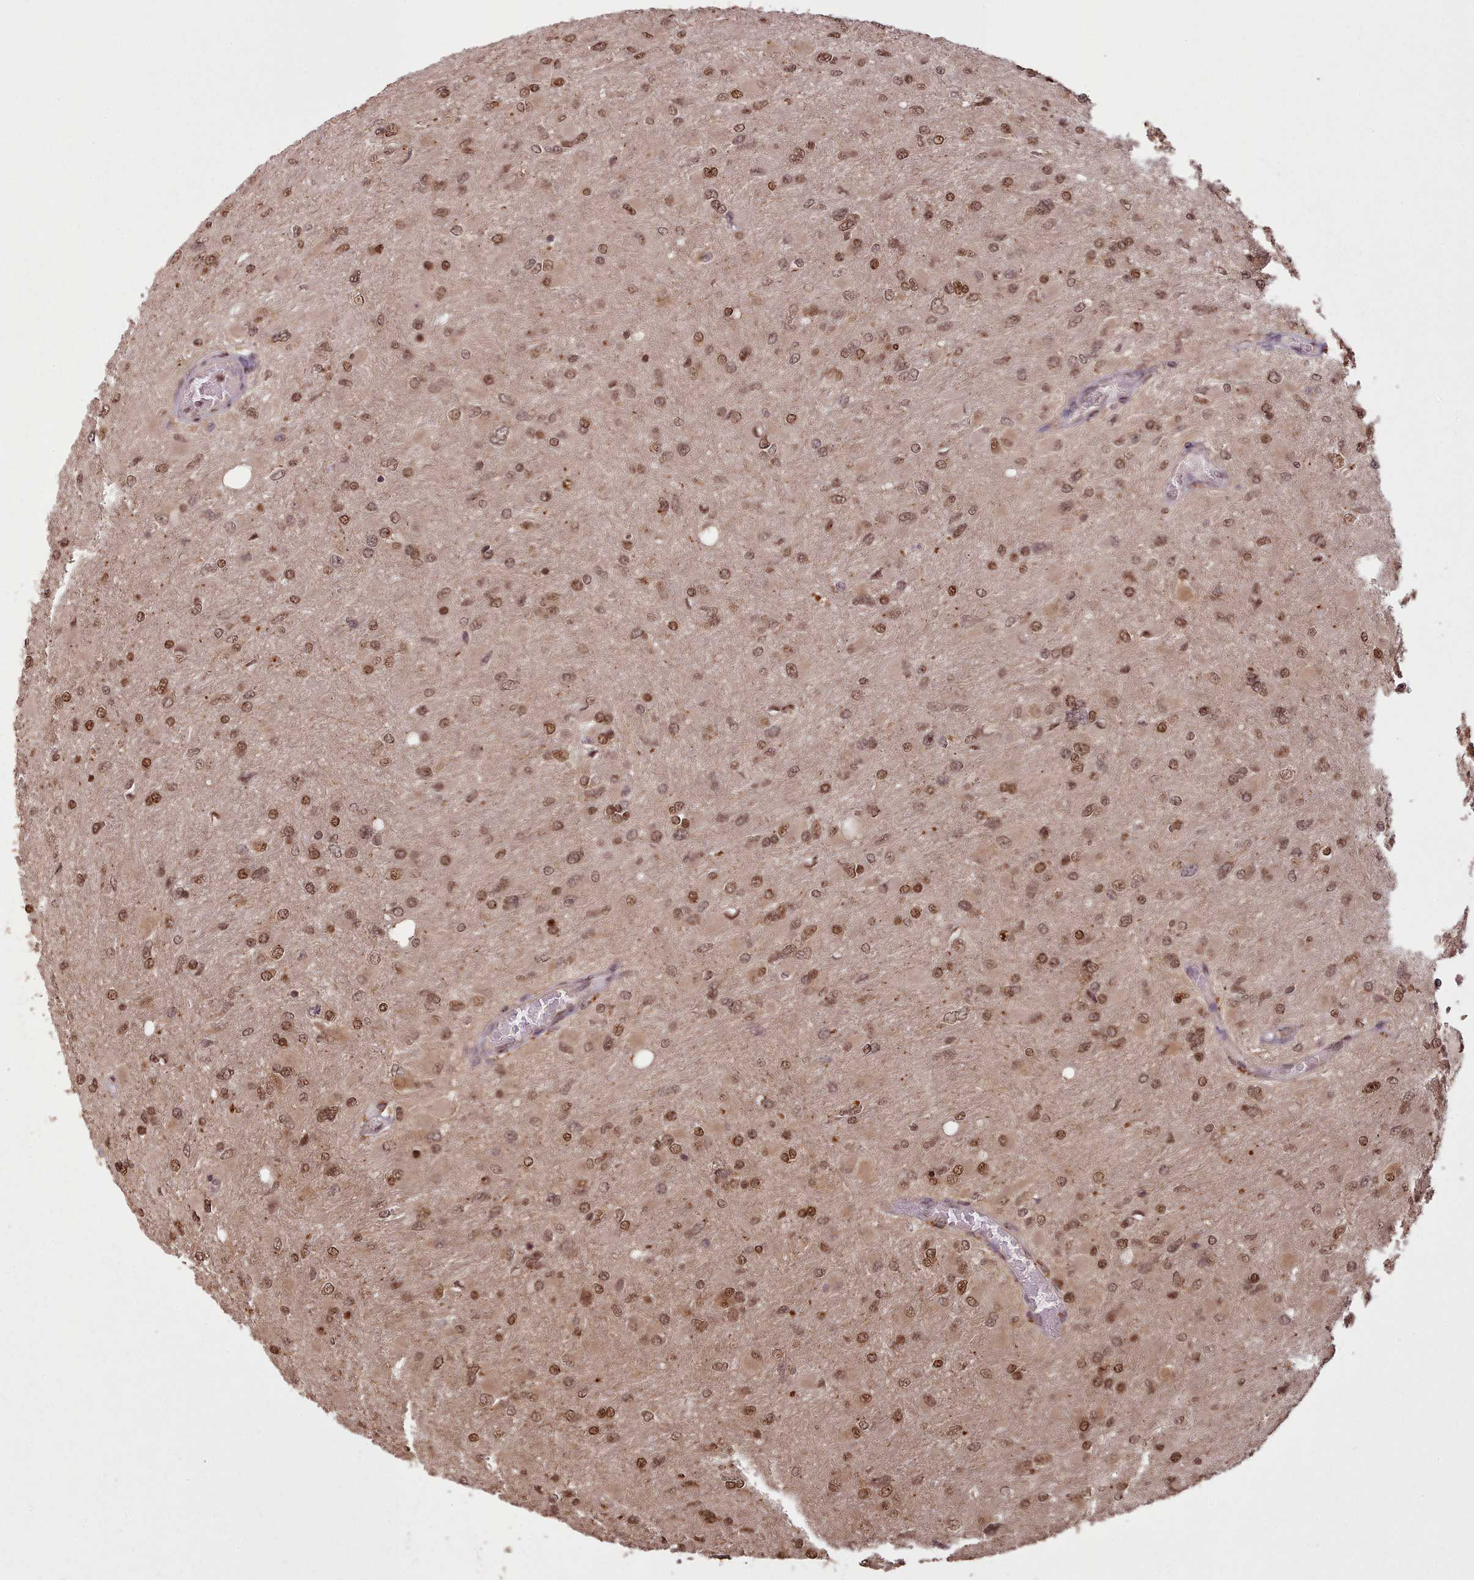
{"staining": {"intensity": "moderate", "quantity": ">75%", "location": "nuclear"}, "tissue": "glioma", "cell_type": "Tumor cells", "image_type": "cancer", "snomed": [{"axis": "morphology", "description": "Glioma, malignant, High grade"}, {"axis": "topography", "description": "Cerebral cortex"}], "caption": "DAB (3,3'-diaminobenzidine) immunohistochemical staining of human glioma shows moderate nuclear protein positivity in about >75% of tumor cells.", "gene": "RPS27A", "patient": {"sex": "female", "age": 36}}